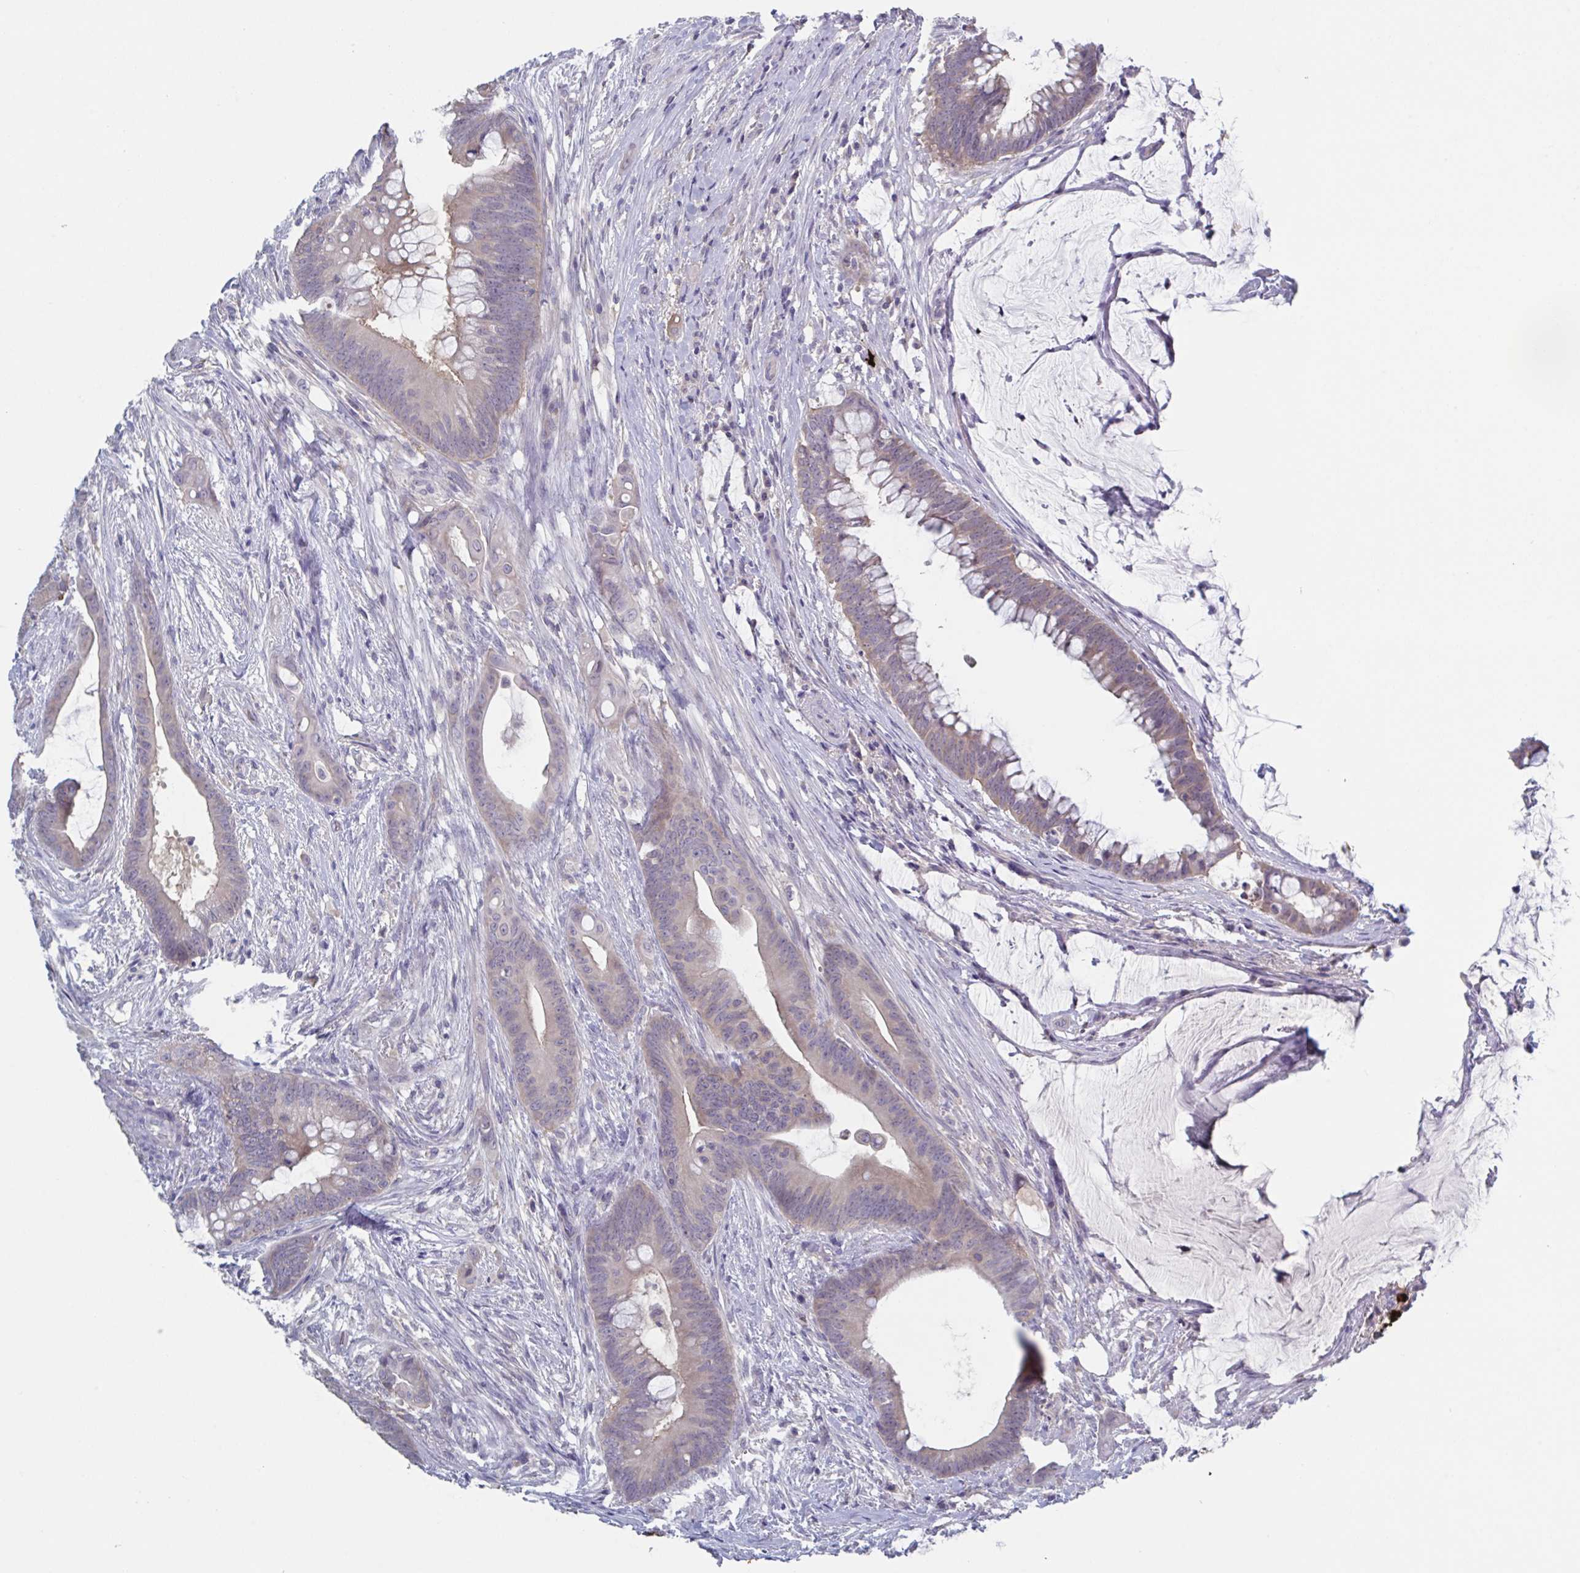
{"staining": {"intensity": "weak", "quantity": "25%-75%", "location": "cytoplasmic/membranous"}, "tissue": "colorectal cancer", "cell_type": "Tumor cells", "image_type": "cancer", "snomed": [{"axis": "morphology", "description": "Adenocarcinoma, NOS"}, {"axis": "topography", "description": "Colon"}], "caption": "DAB immunohistochemical staining of human adenocarcinoma (colorectal) exhibits weak cytoplasmic/membranous protein expression in approximately 25%-75% of tumor cells.", "gene": "STK26", "patient": {"sex": "male", "age": 62}}